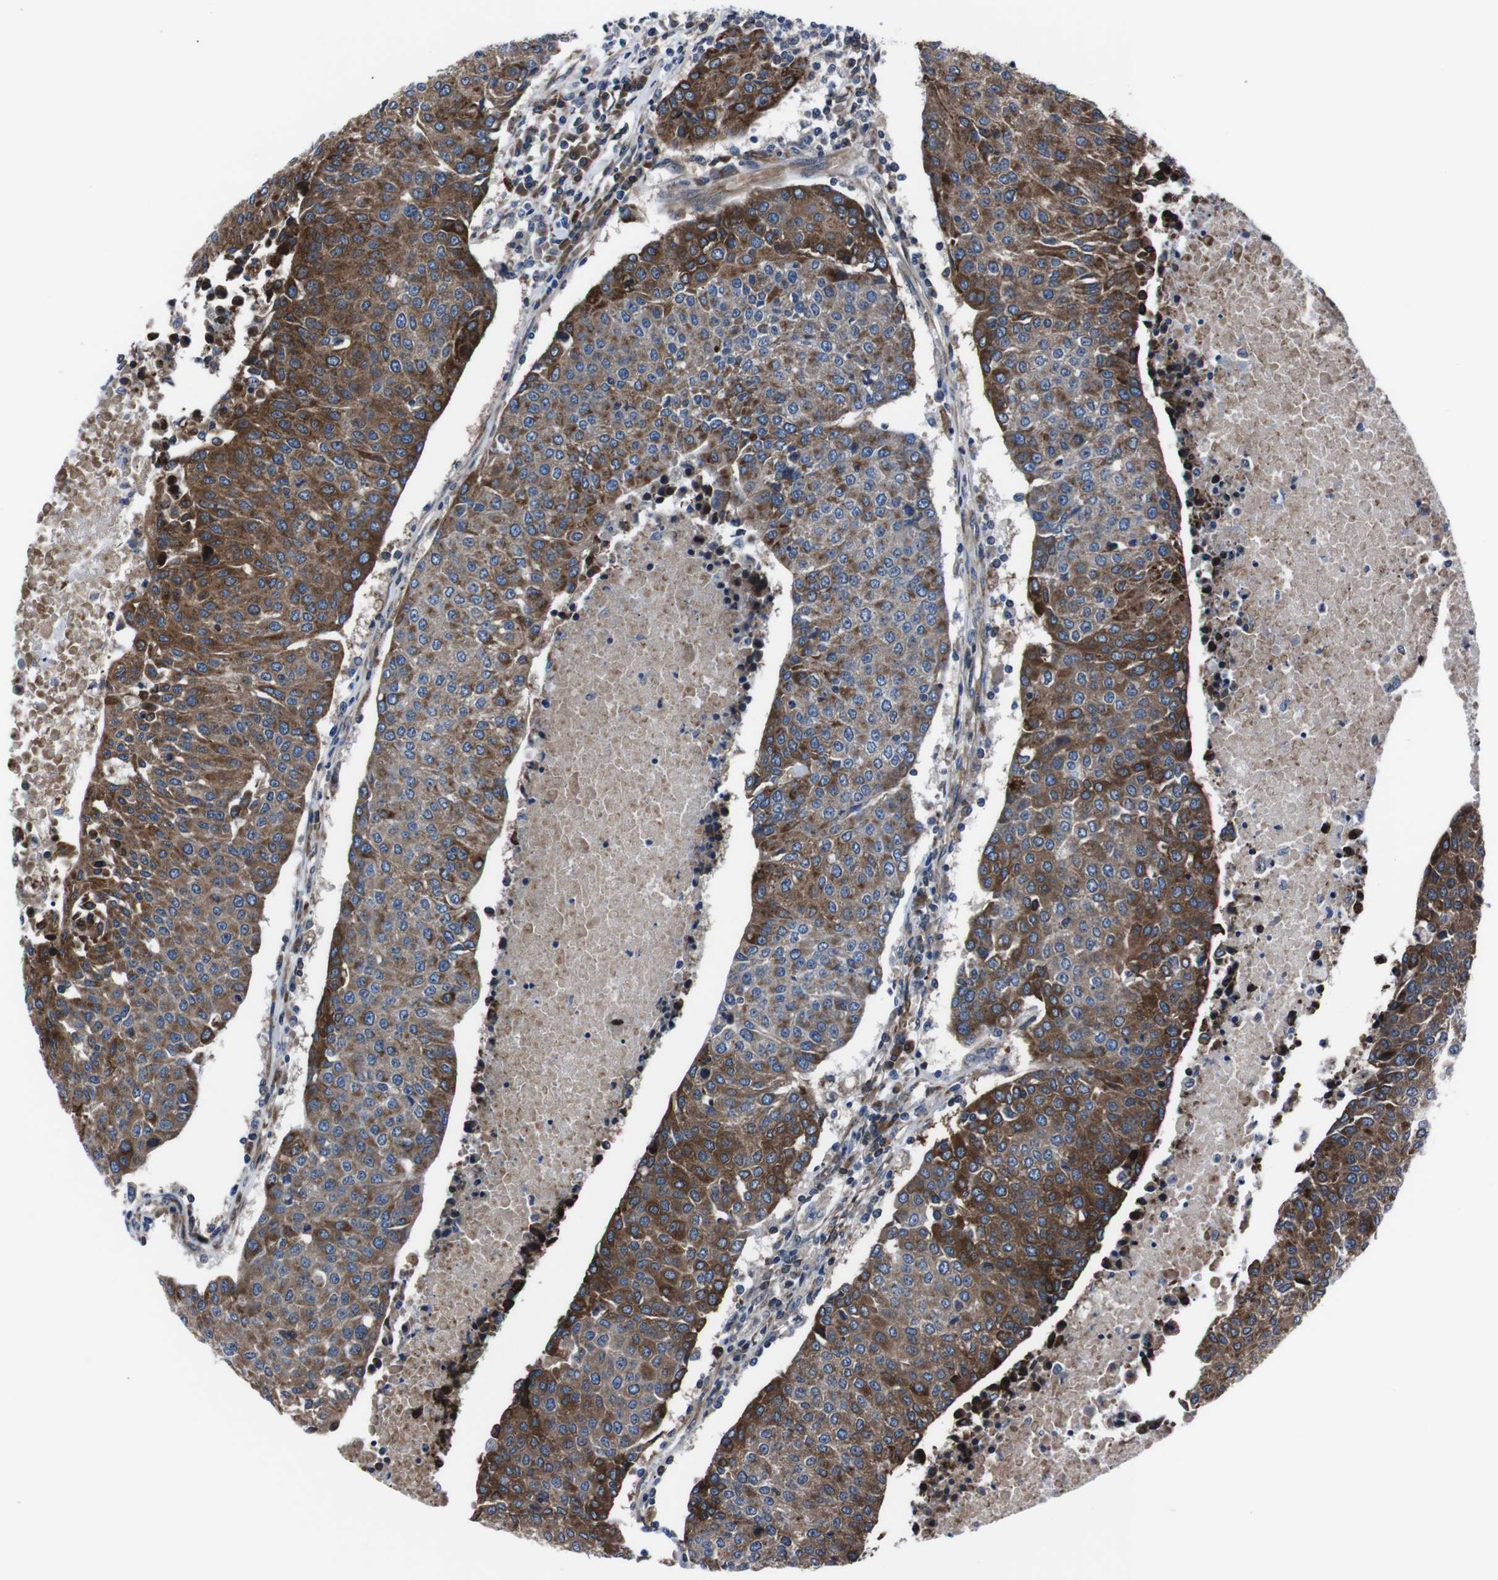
{"staining": {"intensity": "moderate", "quantity": ">75%", "location": "cytoplasmic/membranous"}, "tissue": "urothelial cancer", "cell_type": "Tumor cells", "image_type": "cancer", "snomed": [{"axis": "morphology", "description": "Urothelial carcinoma, High grade"}, {"axis": "topography", "description": "Urinary bladder"}], "caption": "High-grade urothelial carcinoma stained with a brown dye exhibits moderate cytoplasmic/membranous positive expression in approximately >75% of tumor cells.", "gene": "EIF4A2", "patient": {"sex": "female", "age": 85}}